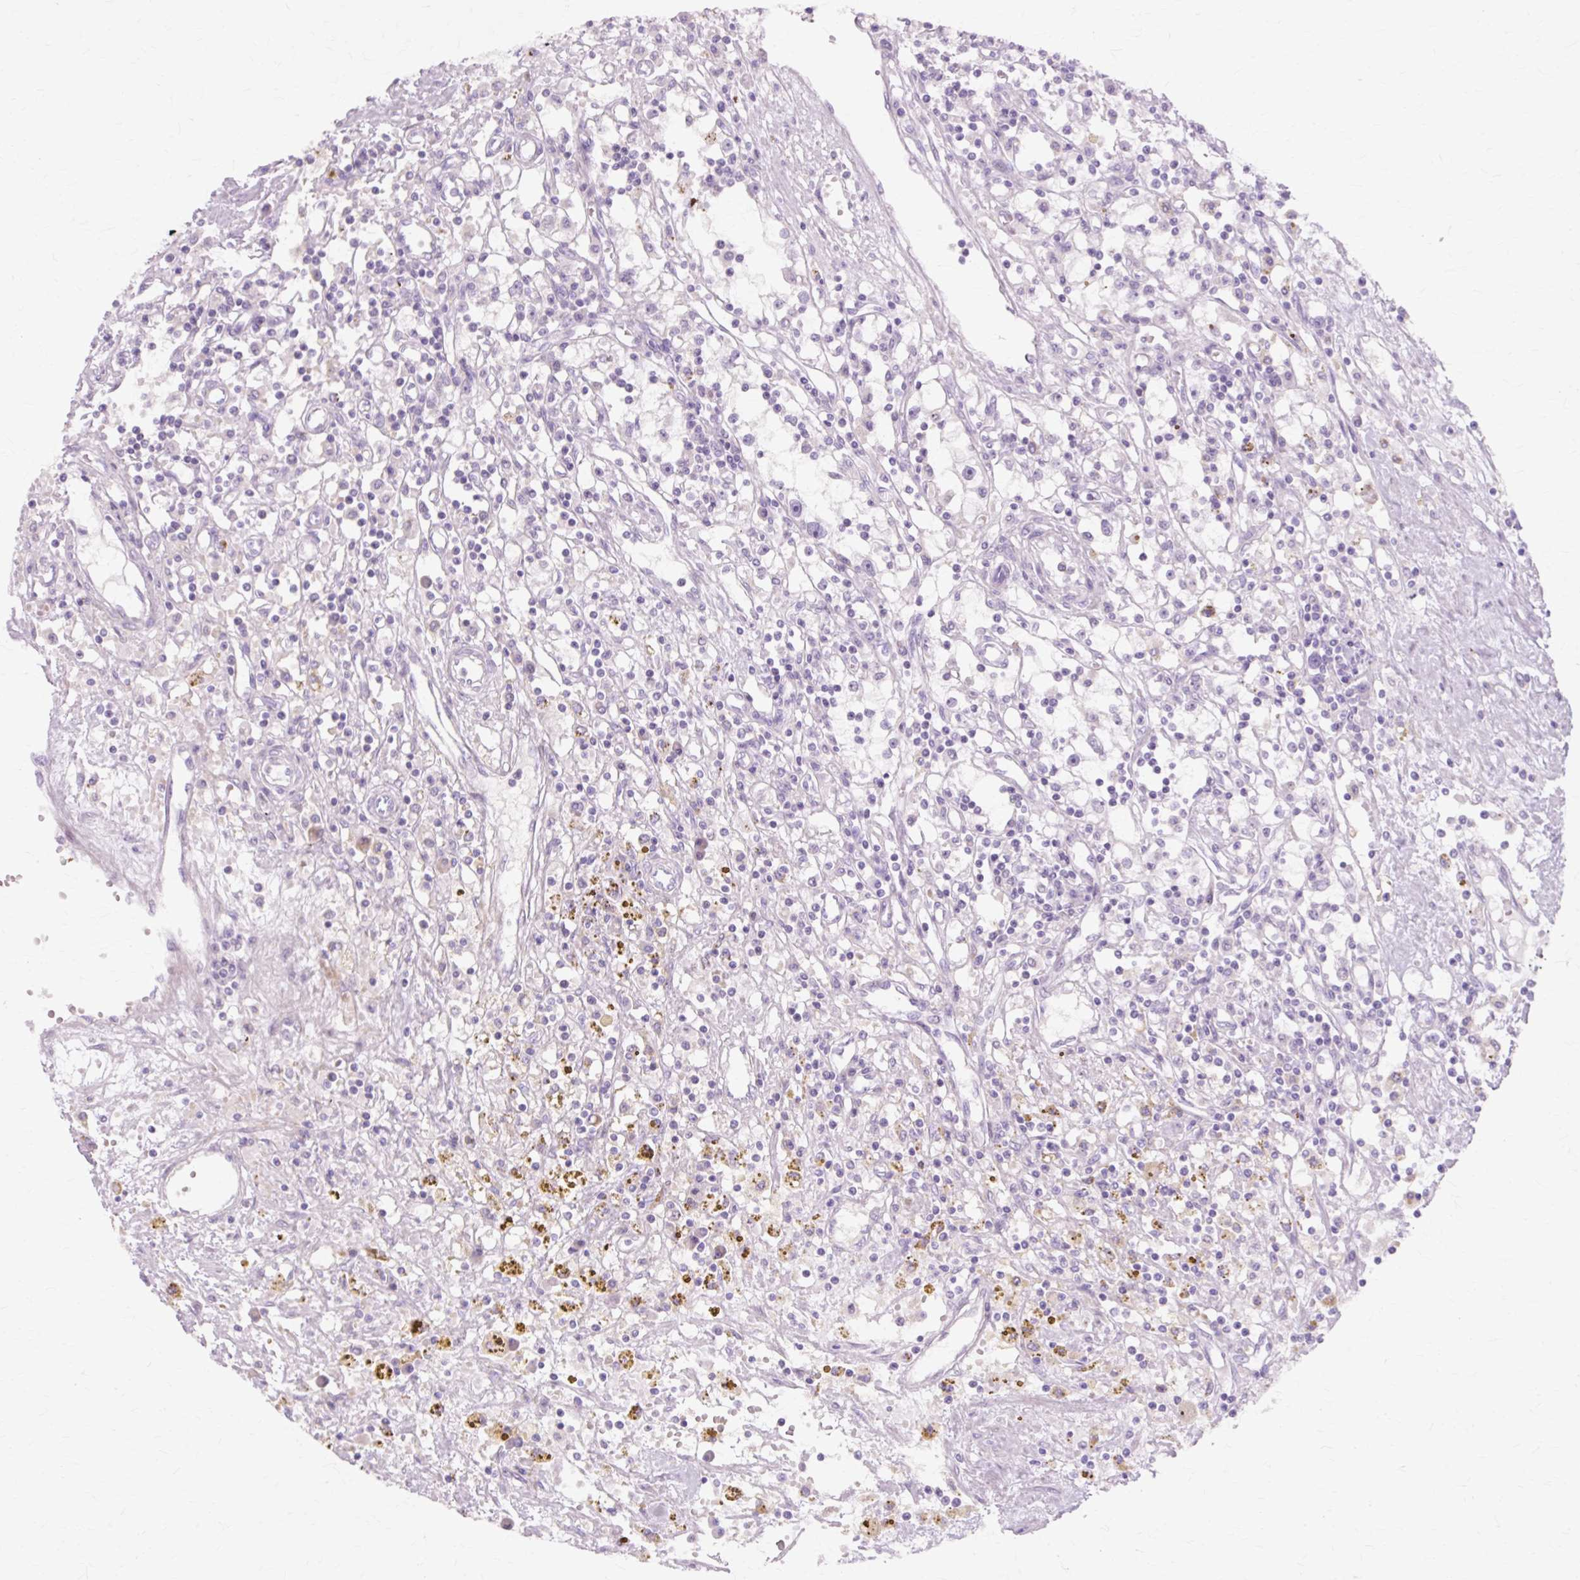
{"staining": {"intensity": "negative", "quantity": "none", "location": "none"}, "tissue": "renal cancer", "cell_type": "Tumor cells", "image_type": "cancer", "snomed": [{"axis": "morphology", "description": "Adenocarcinoma, NOS"}, {"axis": "topography", "description": "Kidney"}], "caption": "Adenocarcinoma (renal) stained for a protein using immunohistochemistry displays no staining tumor cells.", "gene": "IRX2", "patient": {"sex": "male", "age": 56}}